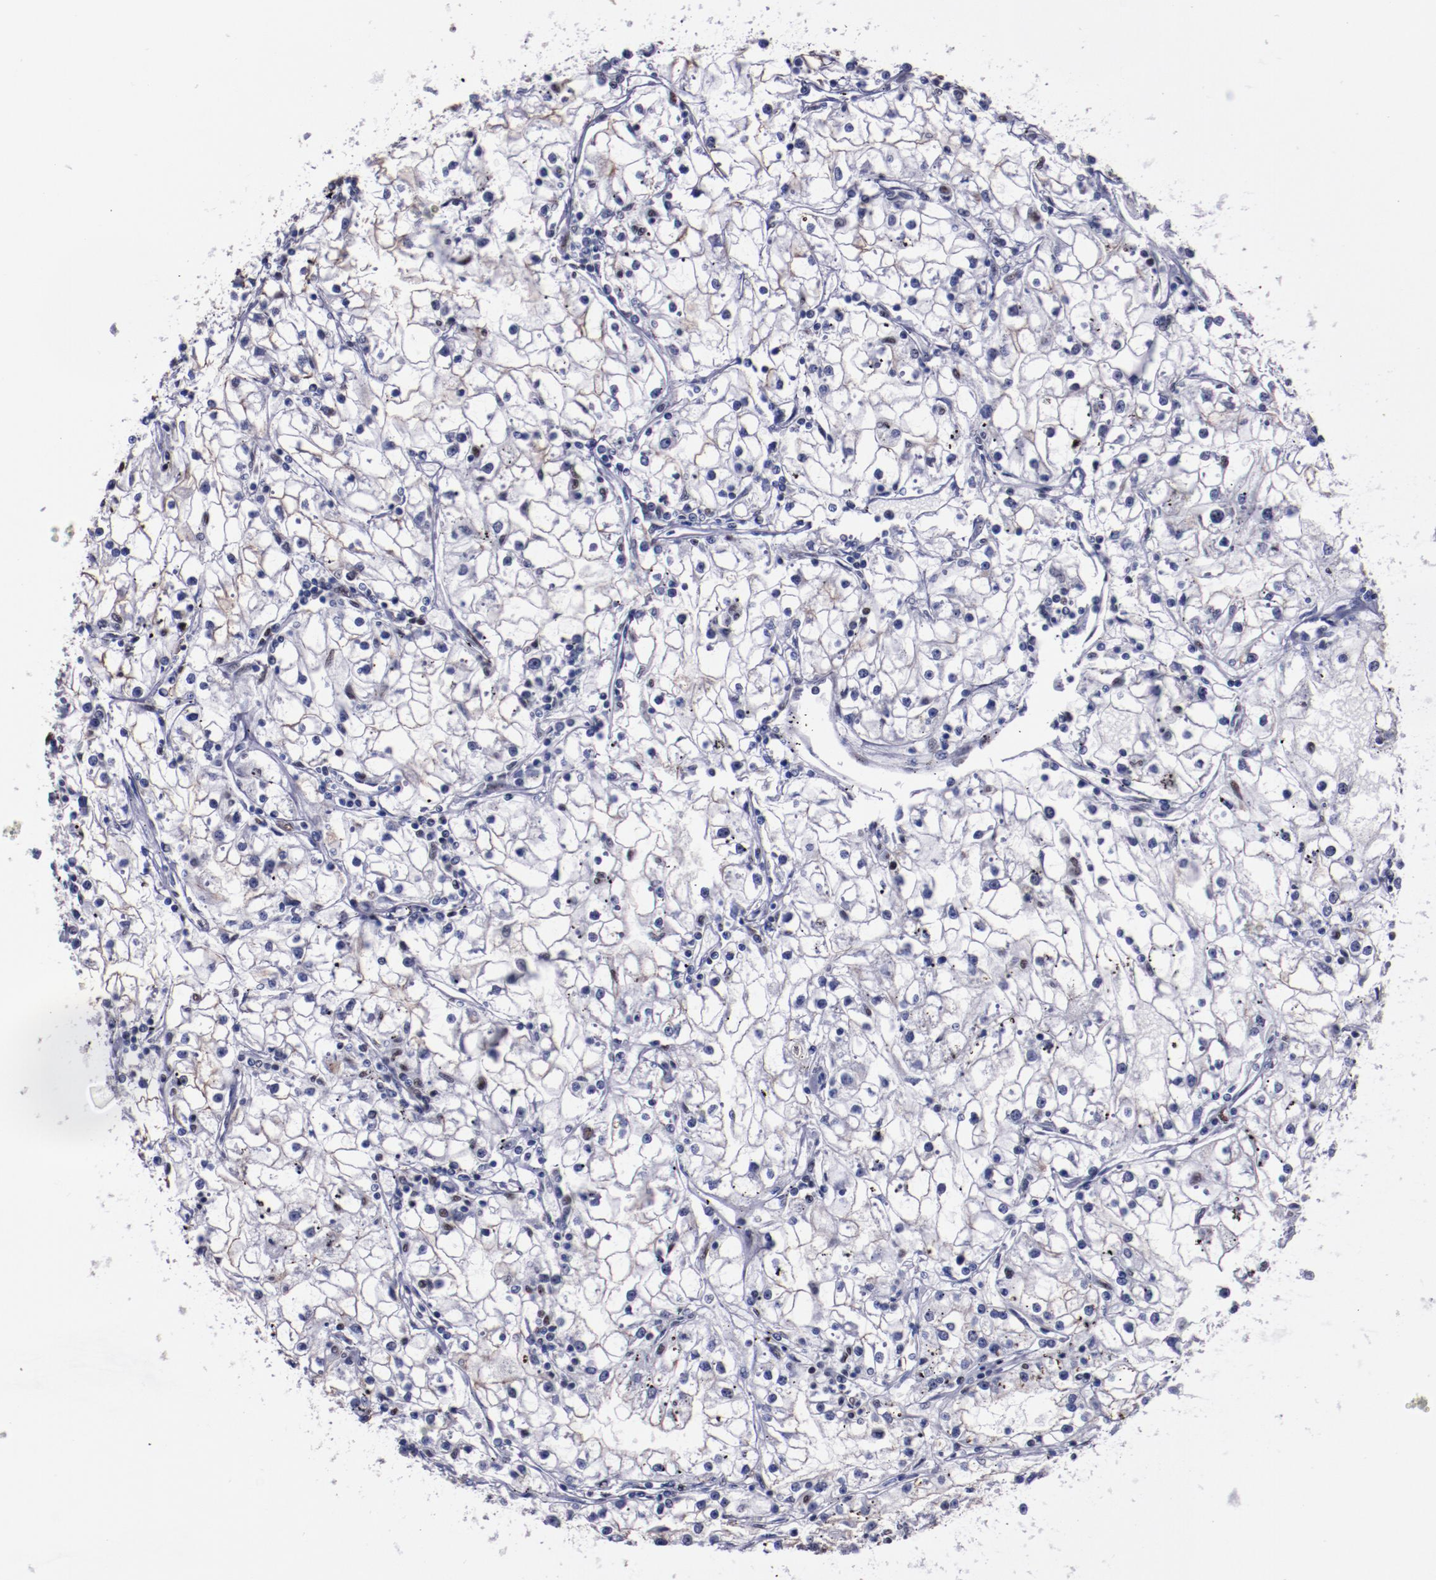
{"staining": {"intensity": "weak", "quantity": "<25%", "location": "cytoplasmic/membranous"}, "tissue": "renal cancer", "cell_type": "Tumor cells", "image_type": "cancer", "snomed": [{"axis": "morphology", "description": "Adenocarcinoma, NOS"}, {"axis": "topography", "description": "Kidney"}], "caption": "Adenocarcinoma (renal) was stained to show a protein in brown. There is no significant positivity in tumor cells.", "gene": "PPP4R3A", "patient": {"sex": "male", "age": 56}}